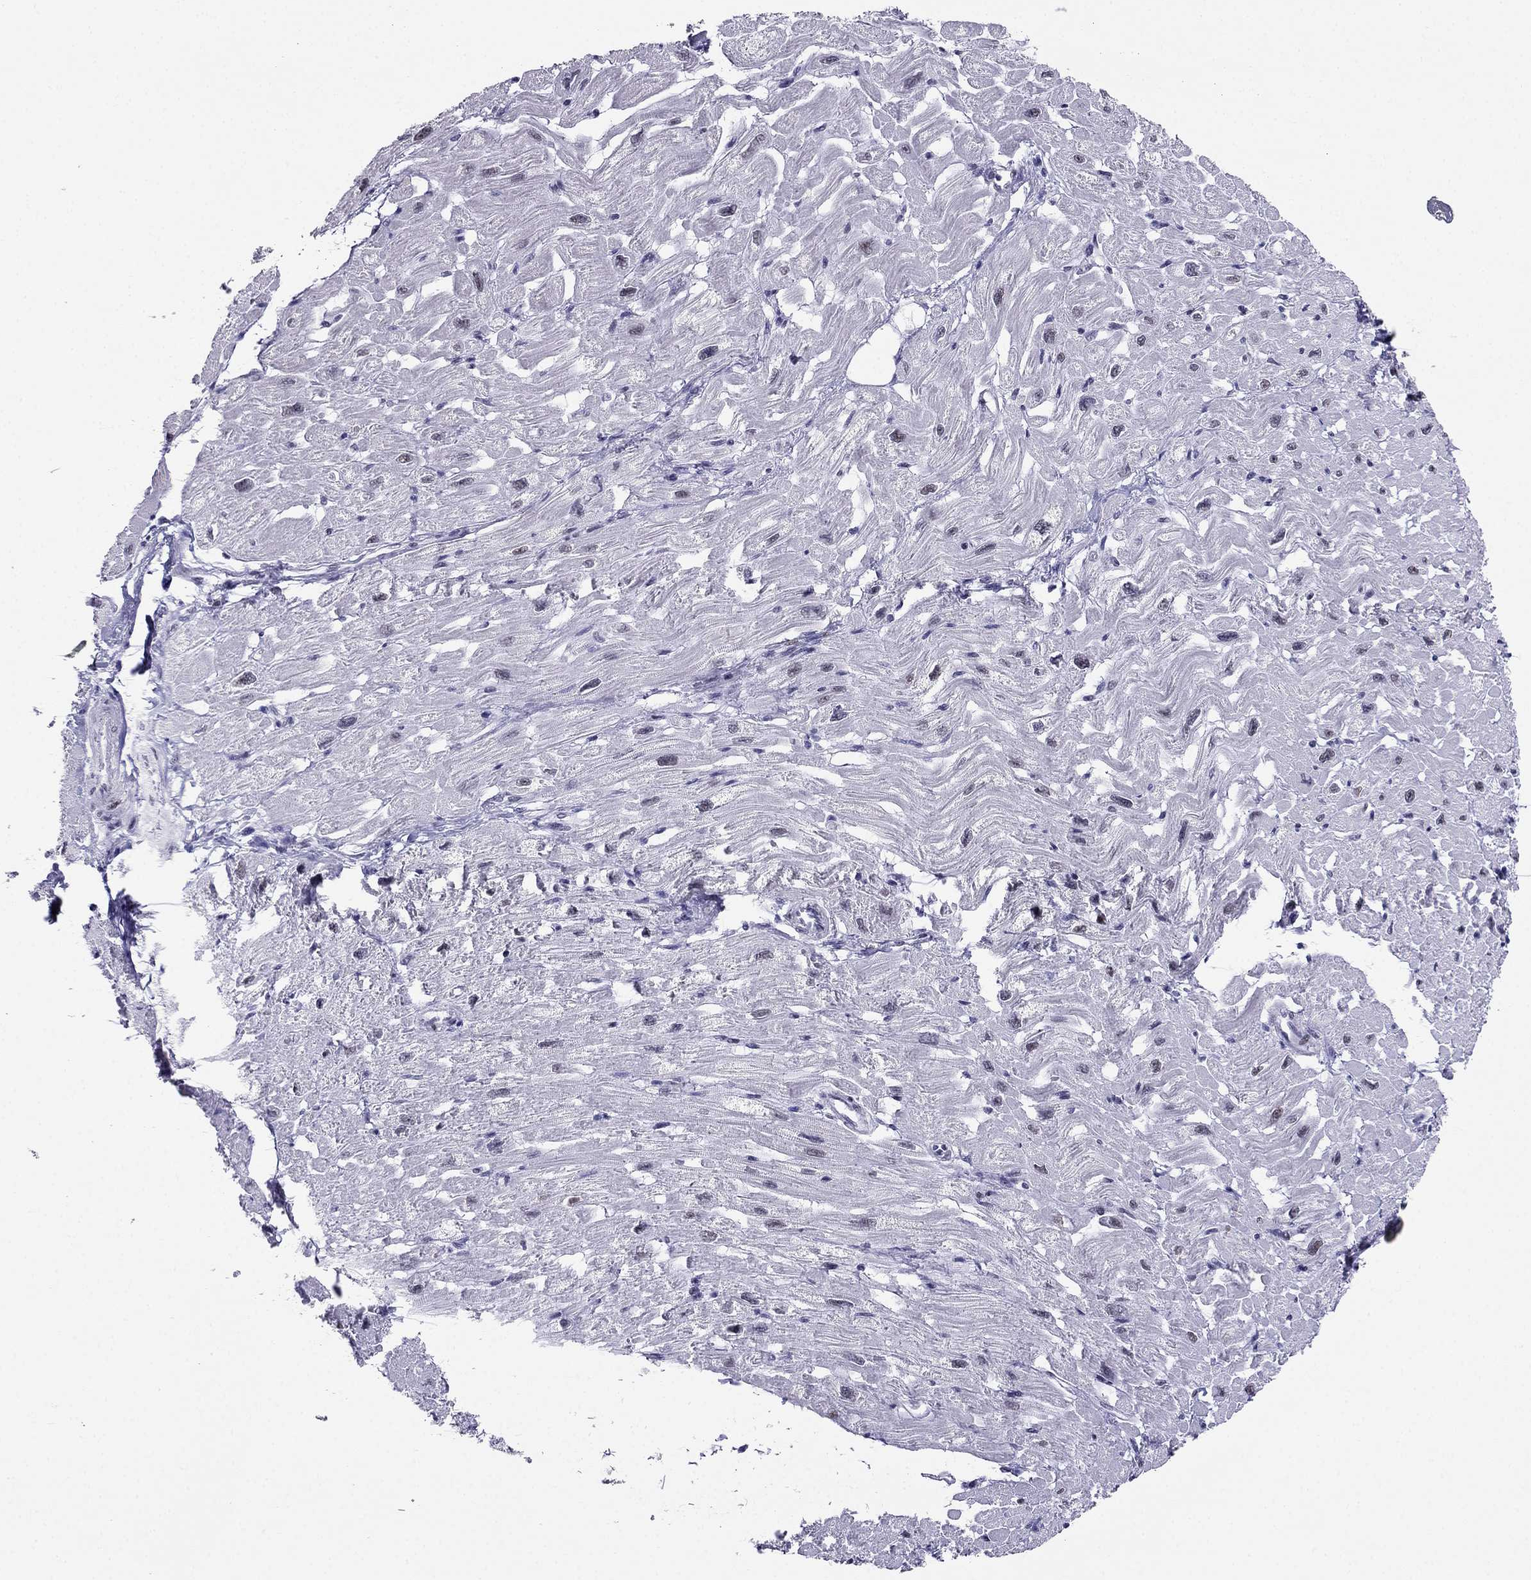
{"staining": {"intensity": "negative", "quantity": "none", "location": "none"}, "tissue": "heart muscle", "cell_type": "Cardiomyocytes", "image_type": "normal", "snomed": [{"axis": "morphology", "description": "Normal tissue, NOS"}, {"axis": "topography", "description": "Heart"}], "caption": "The immunohistochemistry (IHC) histopathology image has no significant positivity in cardiomyocytes of heart muscle. The staining was performed using DAB (3,3'-diaminobenzidine) to visualize the protein expression in brown, while the nuclei were stained in blue with hematoxylin (Magnification: 20x).", "gene": "PPM1G", "patient": {"sex": "male", "age": 66}}